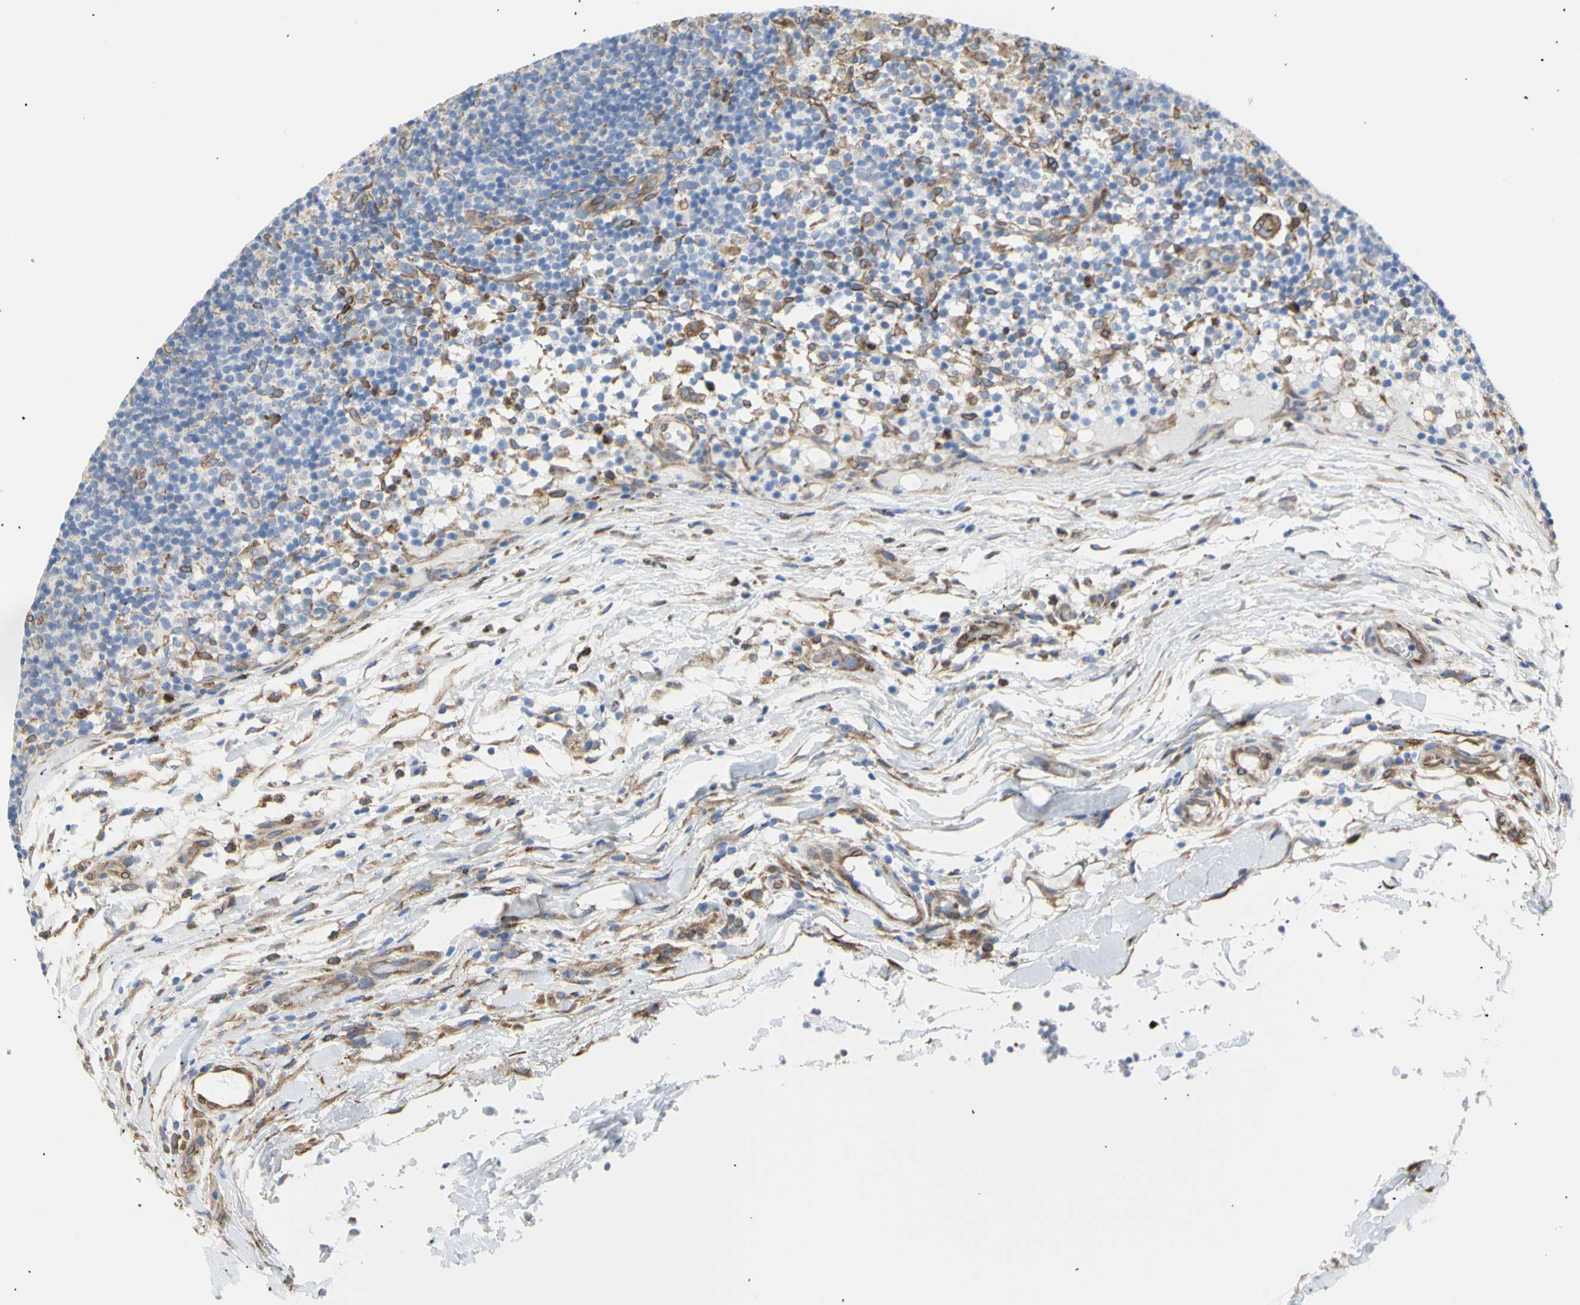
{"staining": {"intensity": "moderate", "quantity": "<25%", "location": "cytoplasmic/membranous,nuclear"}, "tissue": "lymph node", "cell_type": "Germinal center cells", "image_type": "normal", "snomed": [{"axis": "morphology", "description": "Normal tissue, NOS"}, {"axis": "morphology", "description": "Inflammation, NOS"}, {"axis": "topography", "description": "Lymph node"}], "caption": "This image shows immunohistochemistry staining of normal lymph node, with low moderate cytoplasmic/membranous,nuclear staining in about <25% of germinal center cells.", "gene": "ERLIN1", "patient": {"sex": "male", "age": 55}}